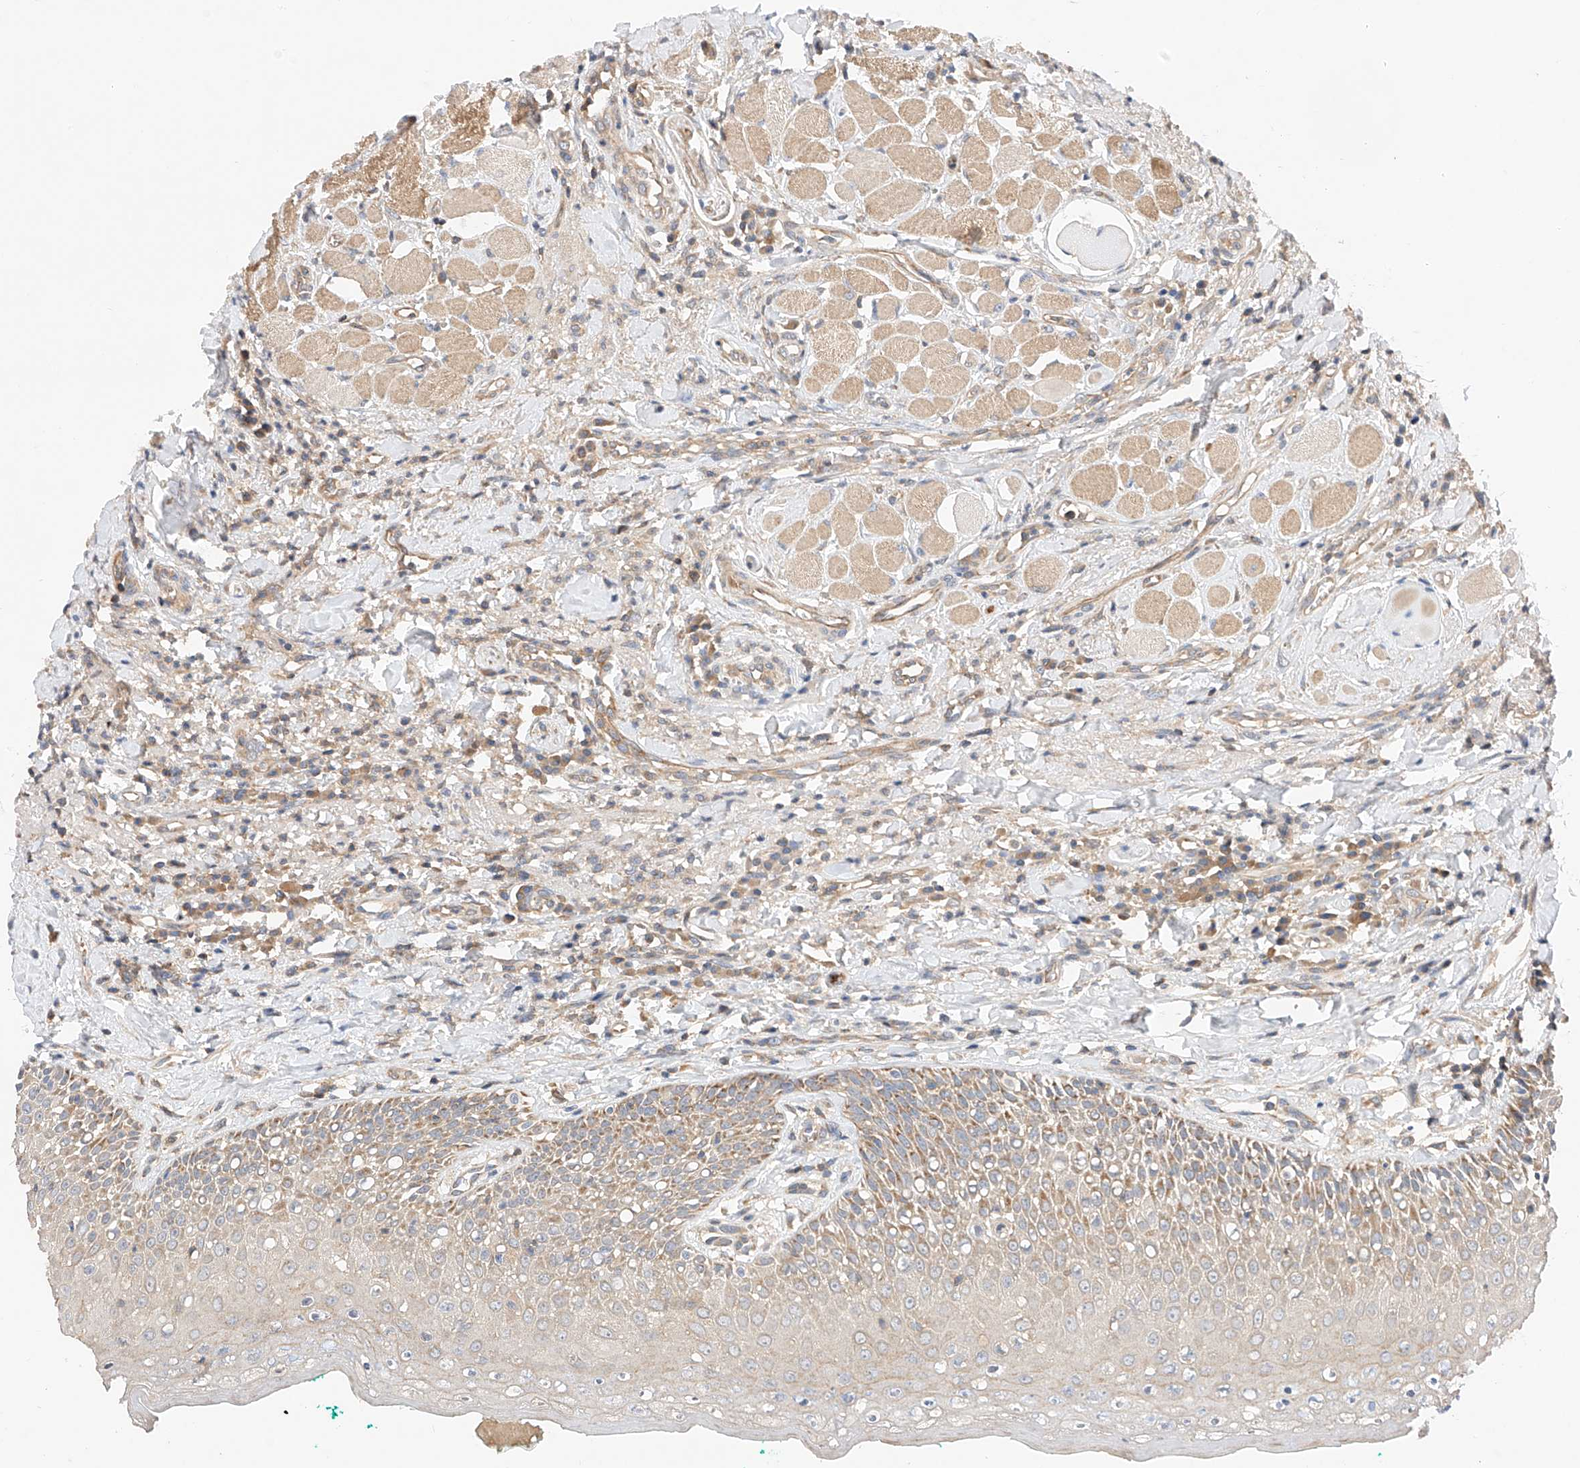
{"staining": {"intensity": "moderate", "quantity": ">75%", "location": "cytoplasmic/membranous"}, "tissue": "oral mucosa", "cell_type": "Squamous epithelial cells", "image_type": "normal", "snomed": [{"axis": "morphology", "description": "Normal tissue, NOS"}, {"axis": "topography", "description": "Oral tissue"}], "caption": "Unremarkable oral mucosa demonstrates moderate cytoplasmic/membranous positivity in about >75% of squamous epithelial cells, visualized by immunohistochemistry. The staining is performed using DAB brown chromogen to label protein expression. The nuclei are counter-stained blue using hematoxylin.", "gene": "NR1D1", "patient": {"sex": "female", "age": 70}}